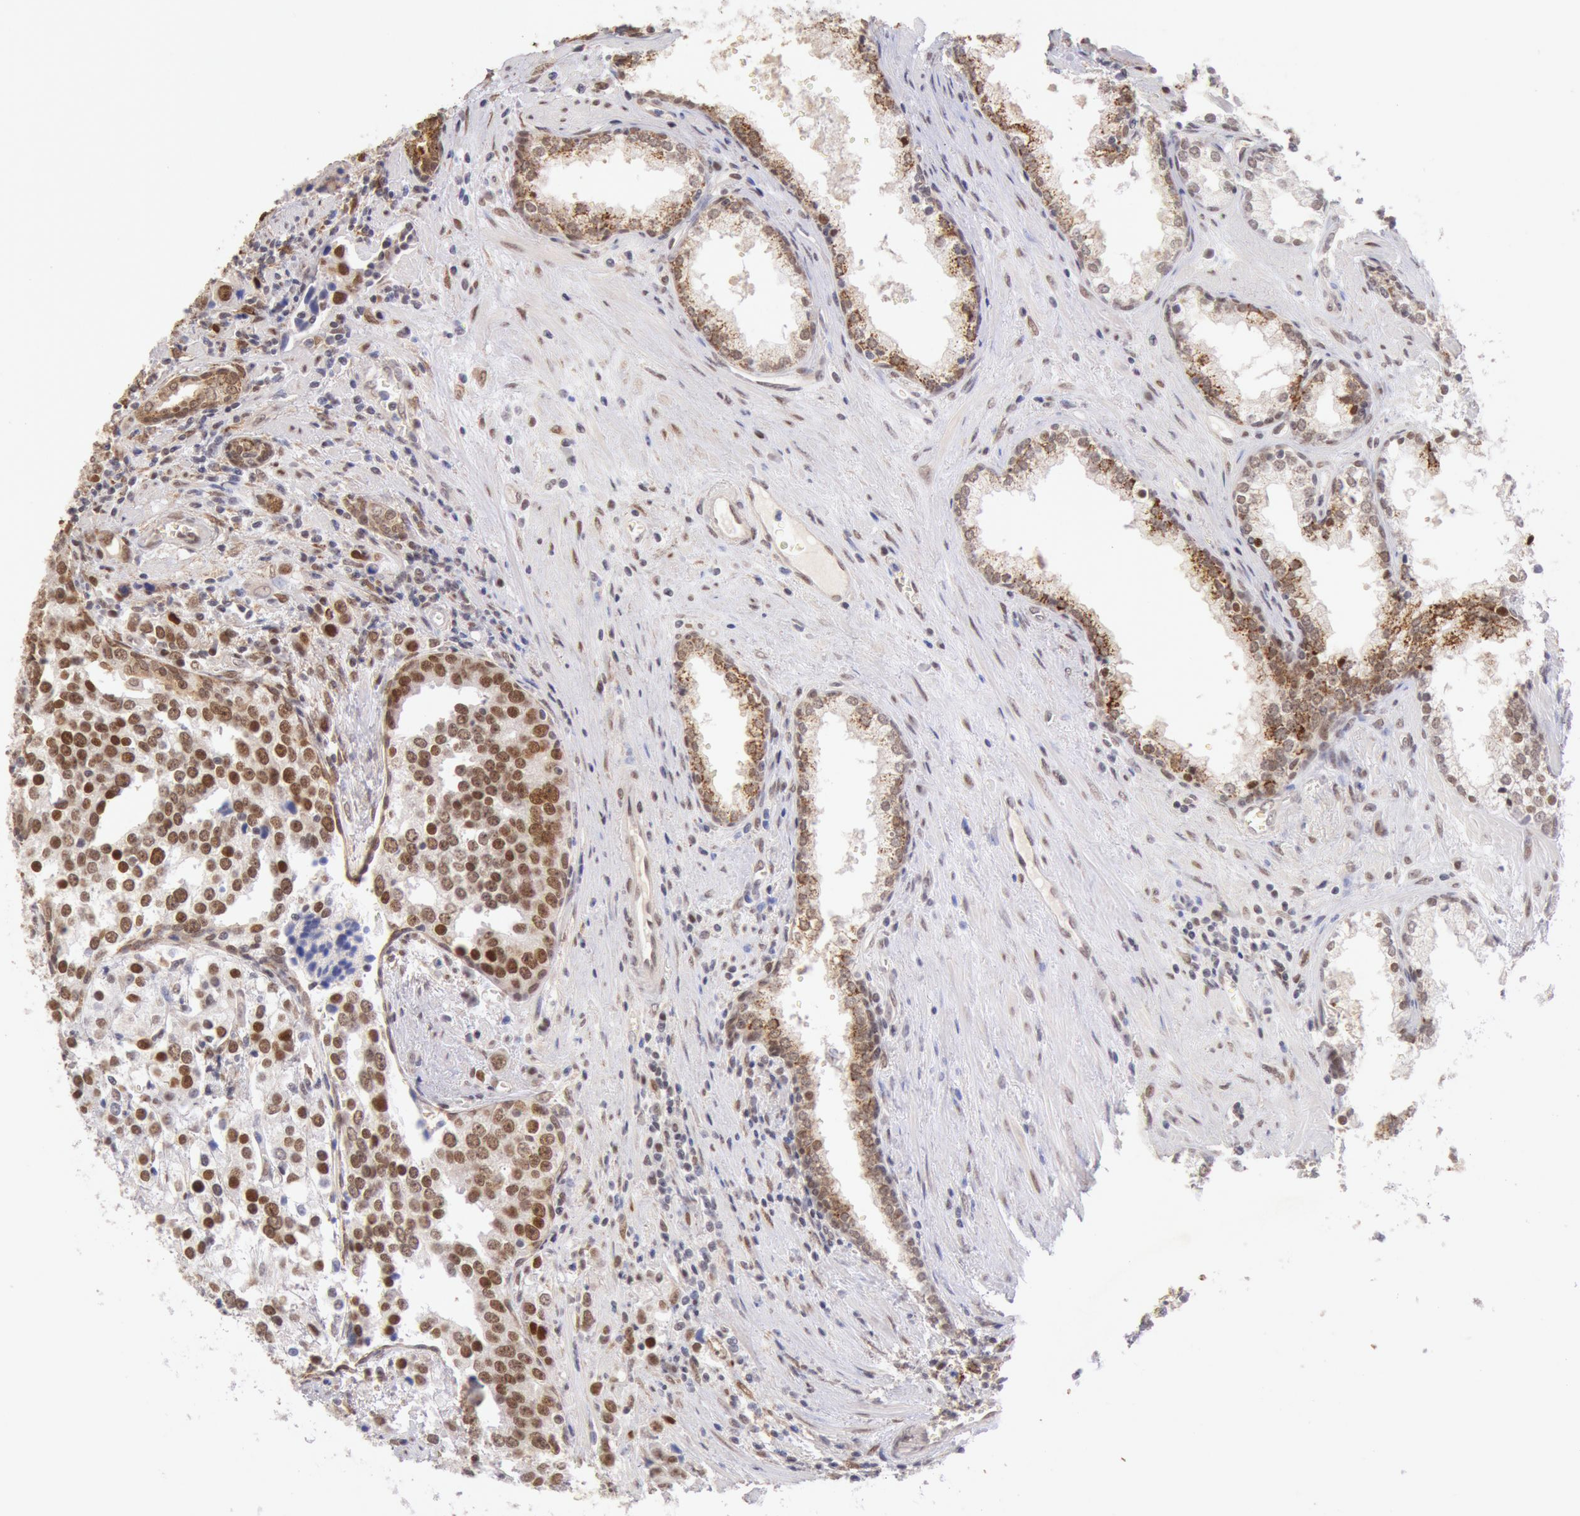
{"staining": {"intensity": "strong", "quantity": ">75%", "location": "nuclear"}, "tissue": "prostate cancer", "cell_type": "Tumor cells", "image_type": "cancer", "snomed": [{"axis": "morphology", "description": "Adenocarcinoma, High grade"}, {"axis": "topography", "description": "Prostate"}], "caption": "Immunohistochemistry (IHC) of human high-grade adenocarcinoma (prostate) reveals high levels of strong nuclear staining in about >75% of tumor cells.", "gene": "CDKN2B", "patient": {"sex": "male", "age": 71}}